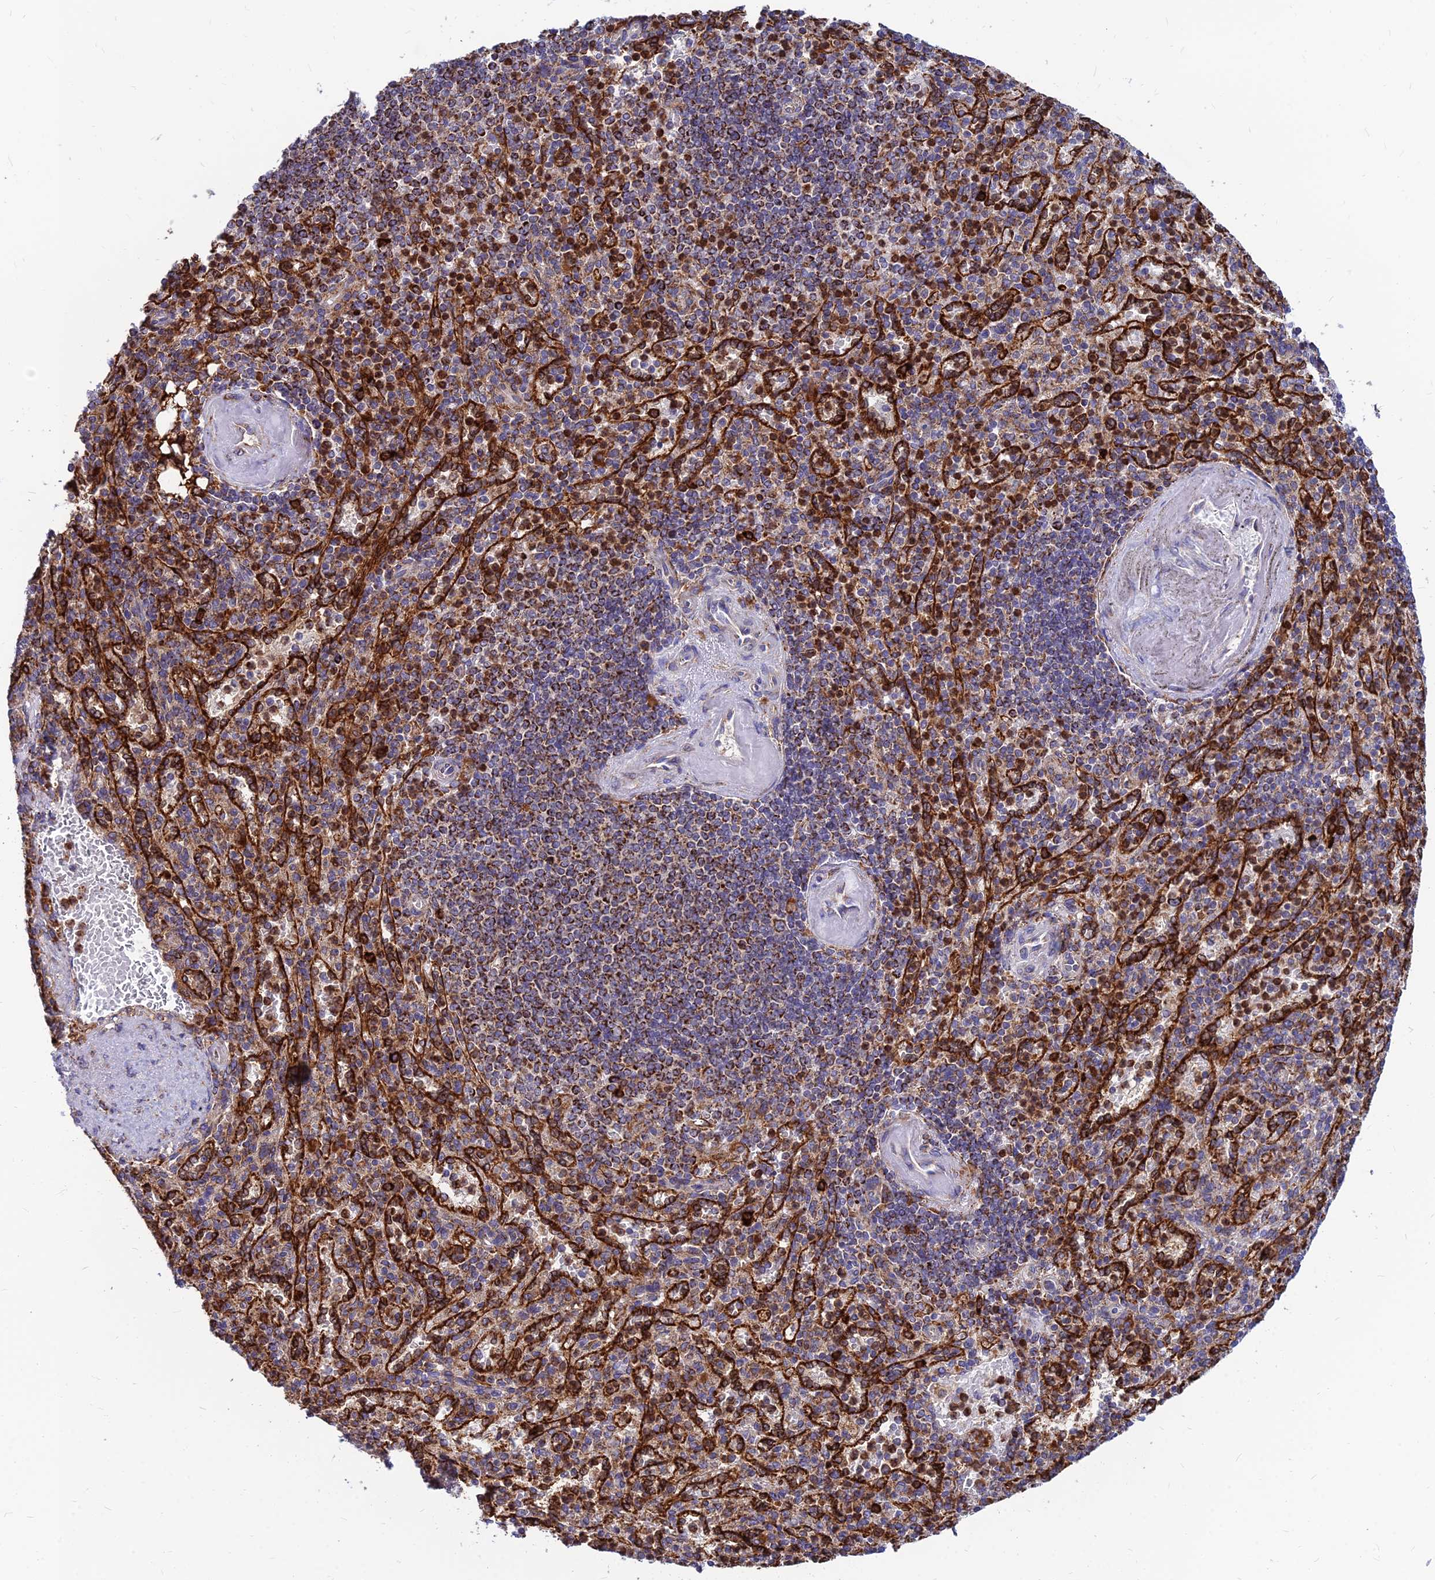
{"staining": {"intensity": "moderate", "quantity": "<25%", "location": "cytoplasmic/membranous"}, "tissue": "spleen", "cell_type": "Cells in red pulp", "image_type": "normal", "snomed": [{"axis": "morphology", "description": "Normal tissue, NOS"}, {"axis": "topography", "description": "Spleen"}], "caption": "High-power microscopy captured an immunohistochemistry (IHC) micrograph of unremarkable spleen, revealing moderate cytoplasmic/membranous positivity in about <25% of cells in red pulp. The protein is shown in brown color, while the nuclei are stained blue.", "gene": "CCT6A", "patient": {"sex": "female", "age": 74}}